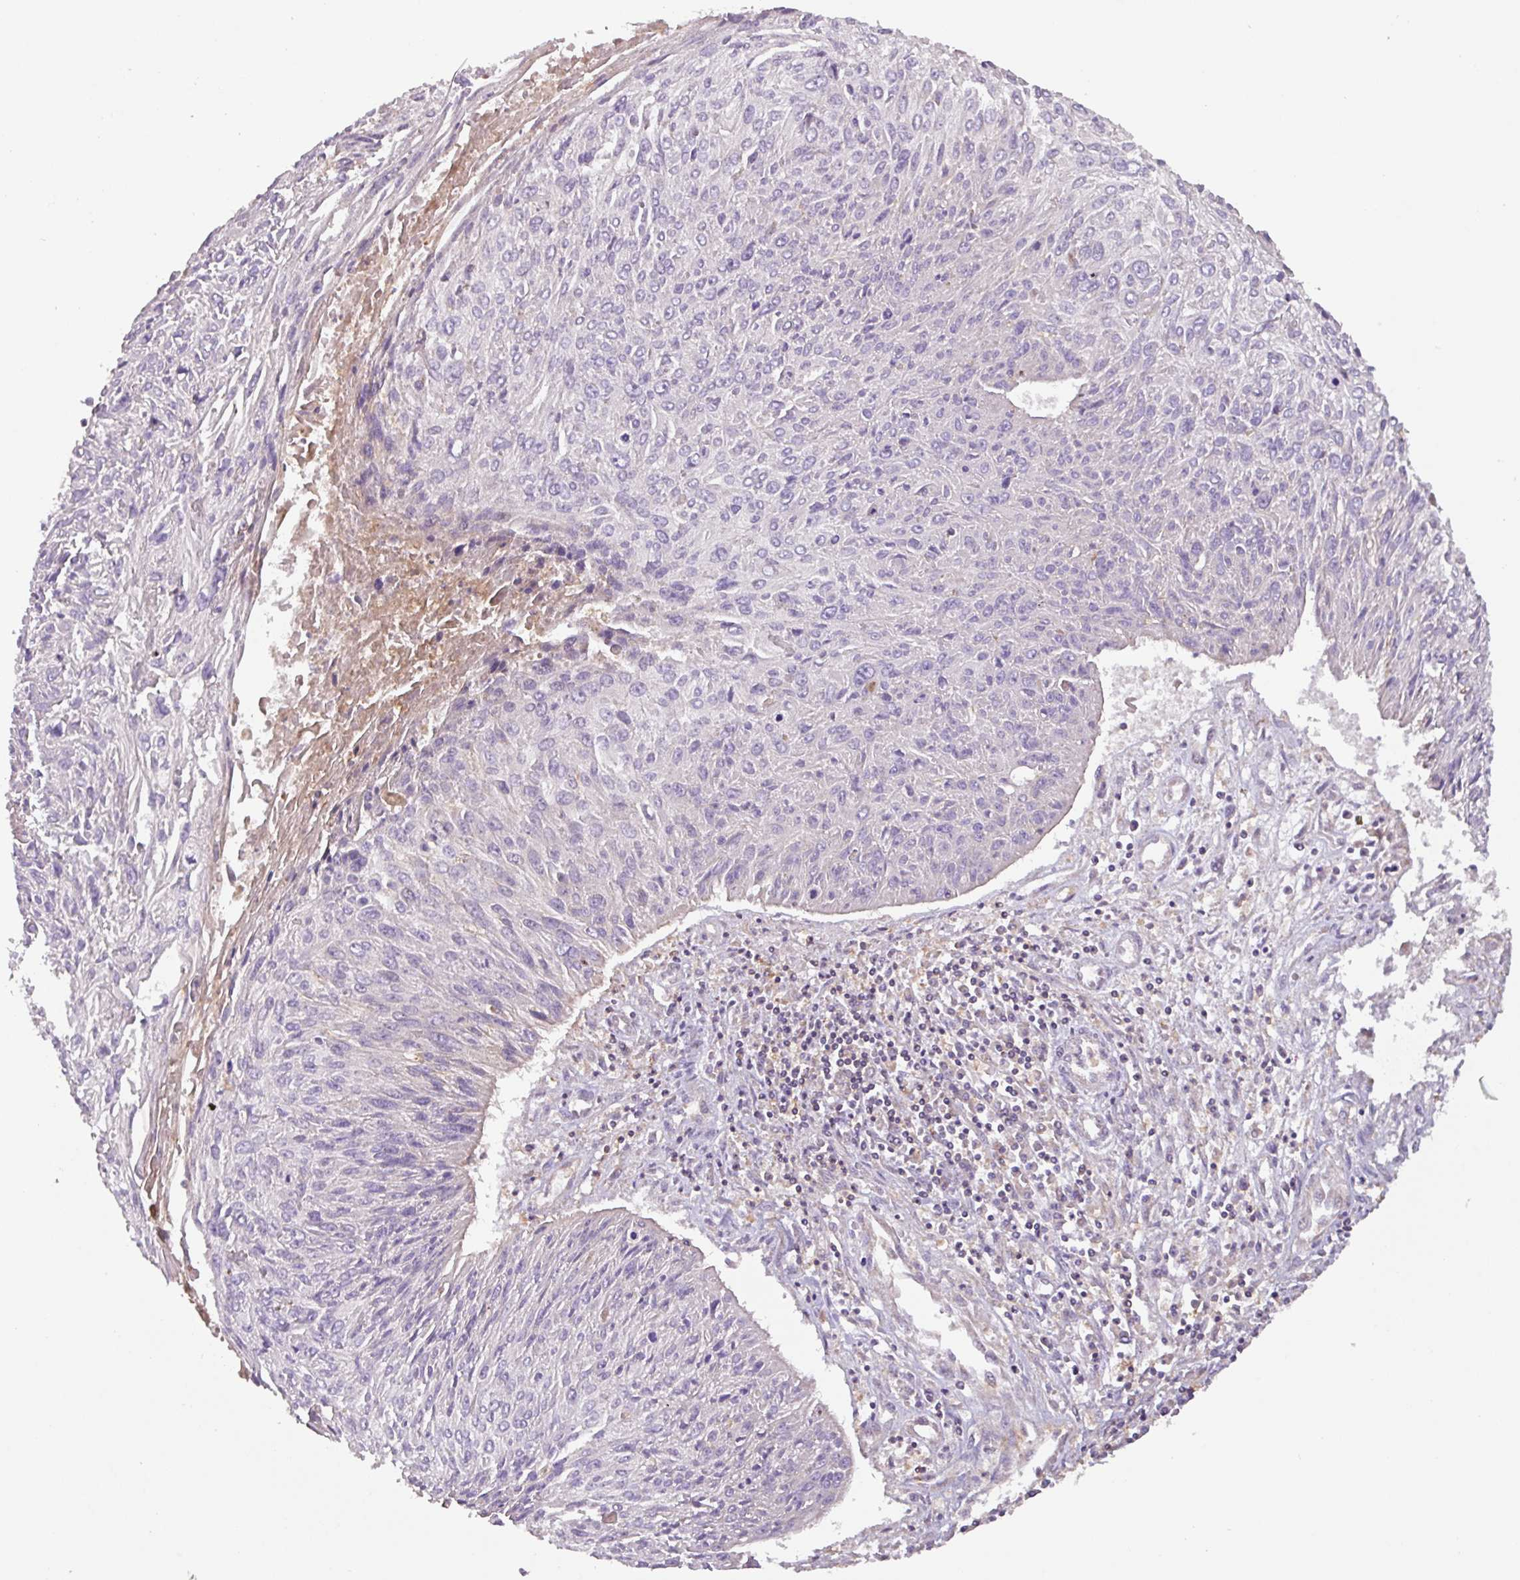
{"staining": {"intensity": "negative", "quantity": "none", "location": "none"}, "tissue": "cervical cancer", "cell_type": "Tumor cells", "image_type": "cancer", "snomed": [{"axis": "morphology", "description": "Squamous cell carcinoma, NOS"}, {"axis": "topography", "description": "Cervix"}], "caption": "Immunohistochemistry of cervical cancer demonstrates no staining in tumor cells. (DAB immunohistochemistry (IHC) visualized using brightfield microscopy, high magnification).", "gene": "PLEKHD1", "patient": {"sex": "female", "age": 51}}